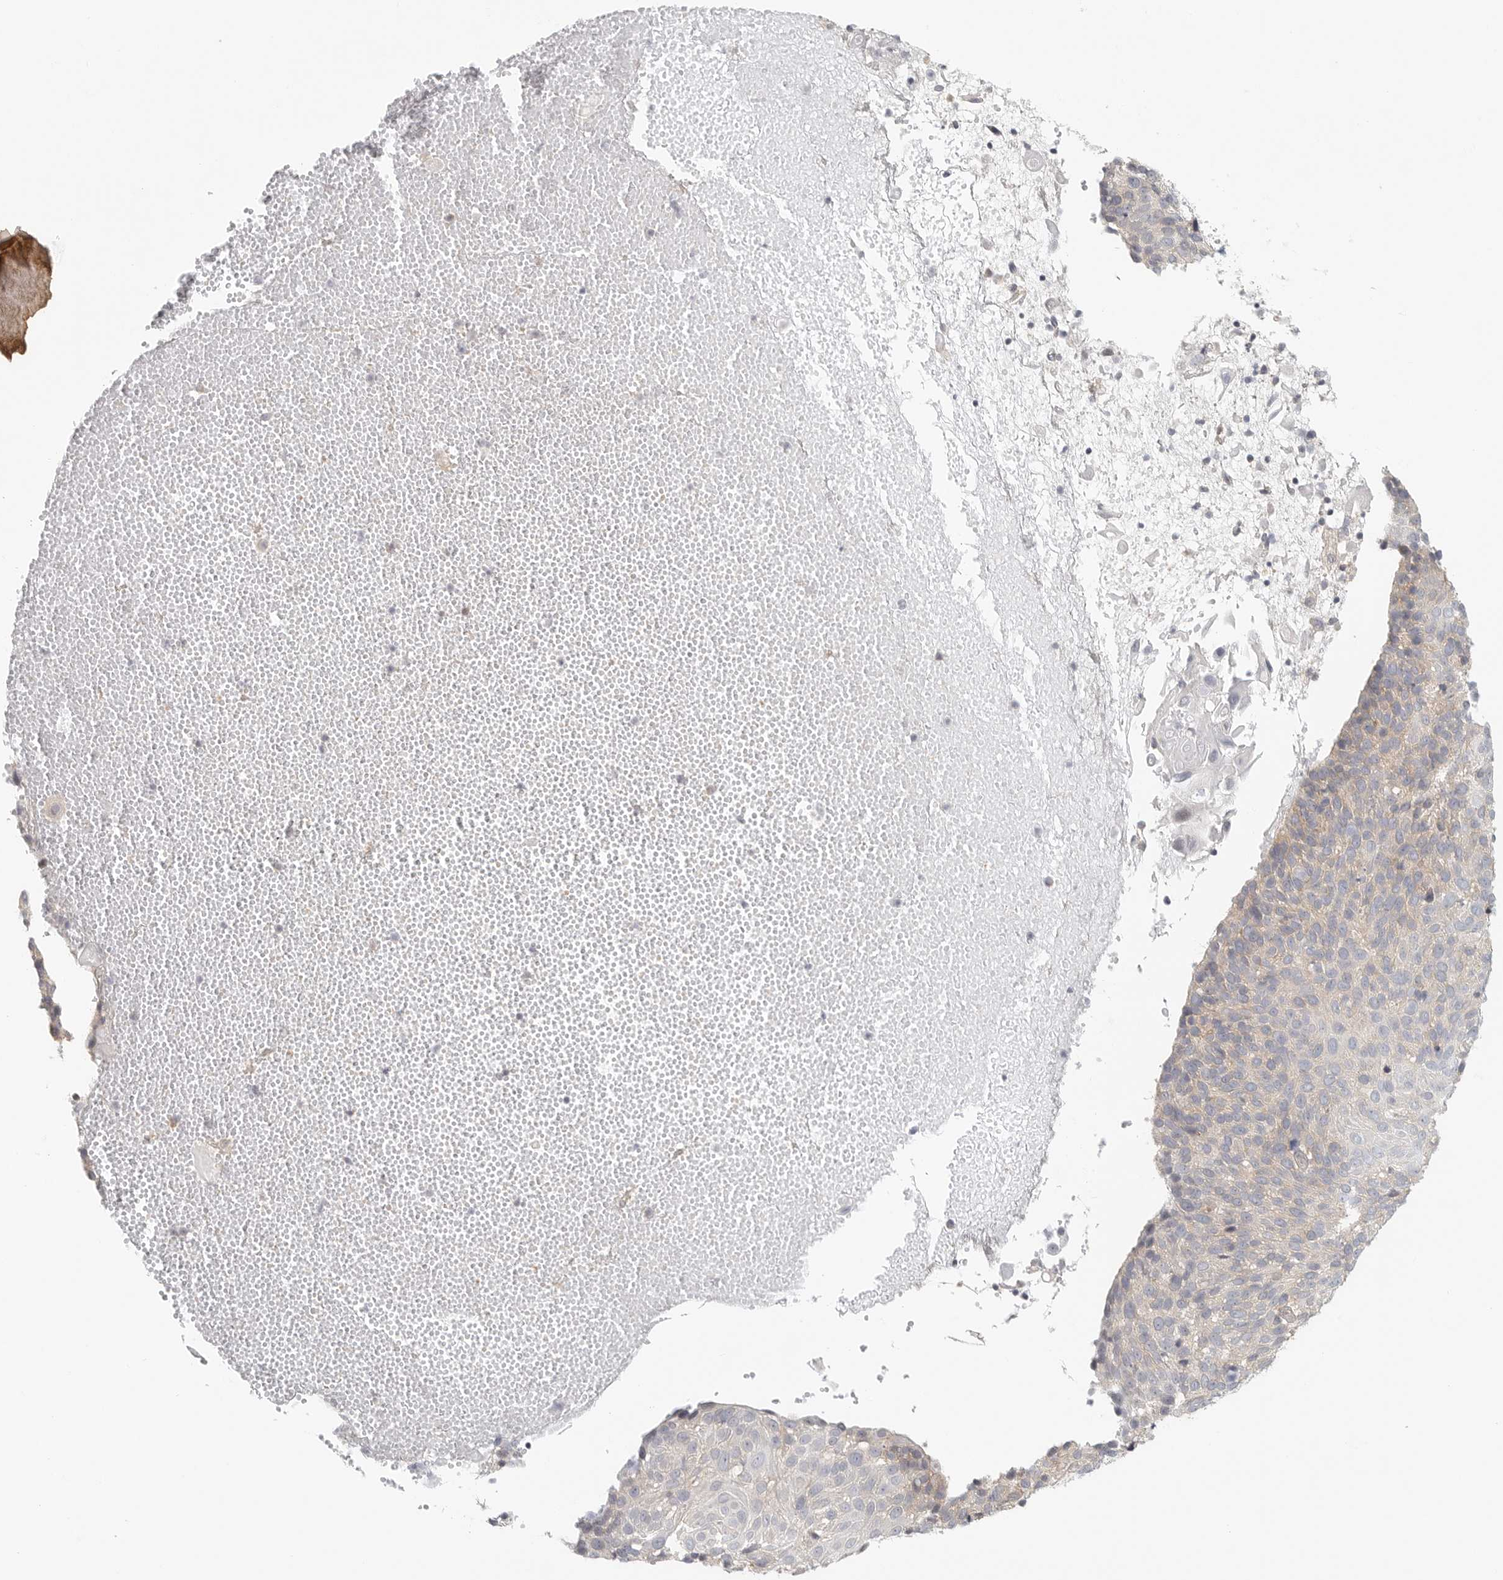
{"staining": {"intensity": "weak", "quantity": "<25%", "location": "cytoplasmic/membranous"}, "tissue": "cervical cancer", "cell_type": "Tumor cells", "image_type": "cancer", "snomed": [{"axis": "morphology", "description": "Squamous cell carcinoma, NOS"}, {"axis": "topography", "description": "Cervix"}], "caption": "Cervical squamous cell carcinoma stained for a protein using immunohistochemistry exhibits no expression tumor cells.", "gene": "HDAC6", "patient": {"sex": "female", "age": 74}}